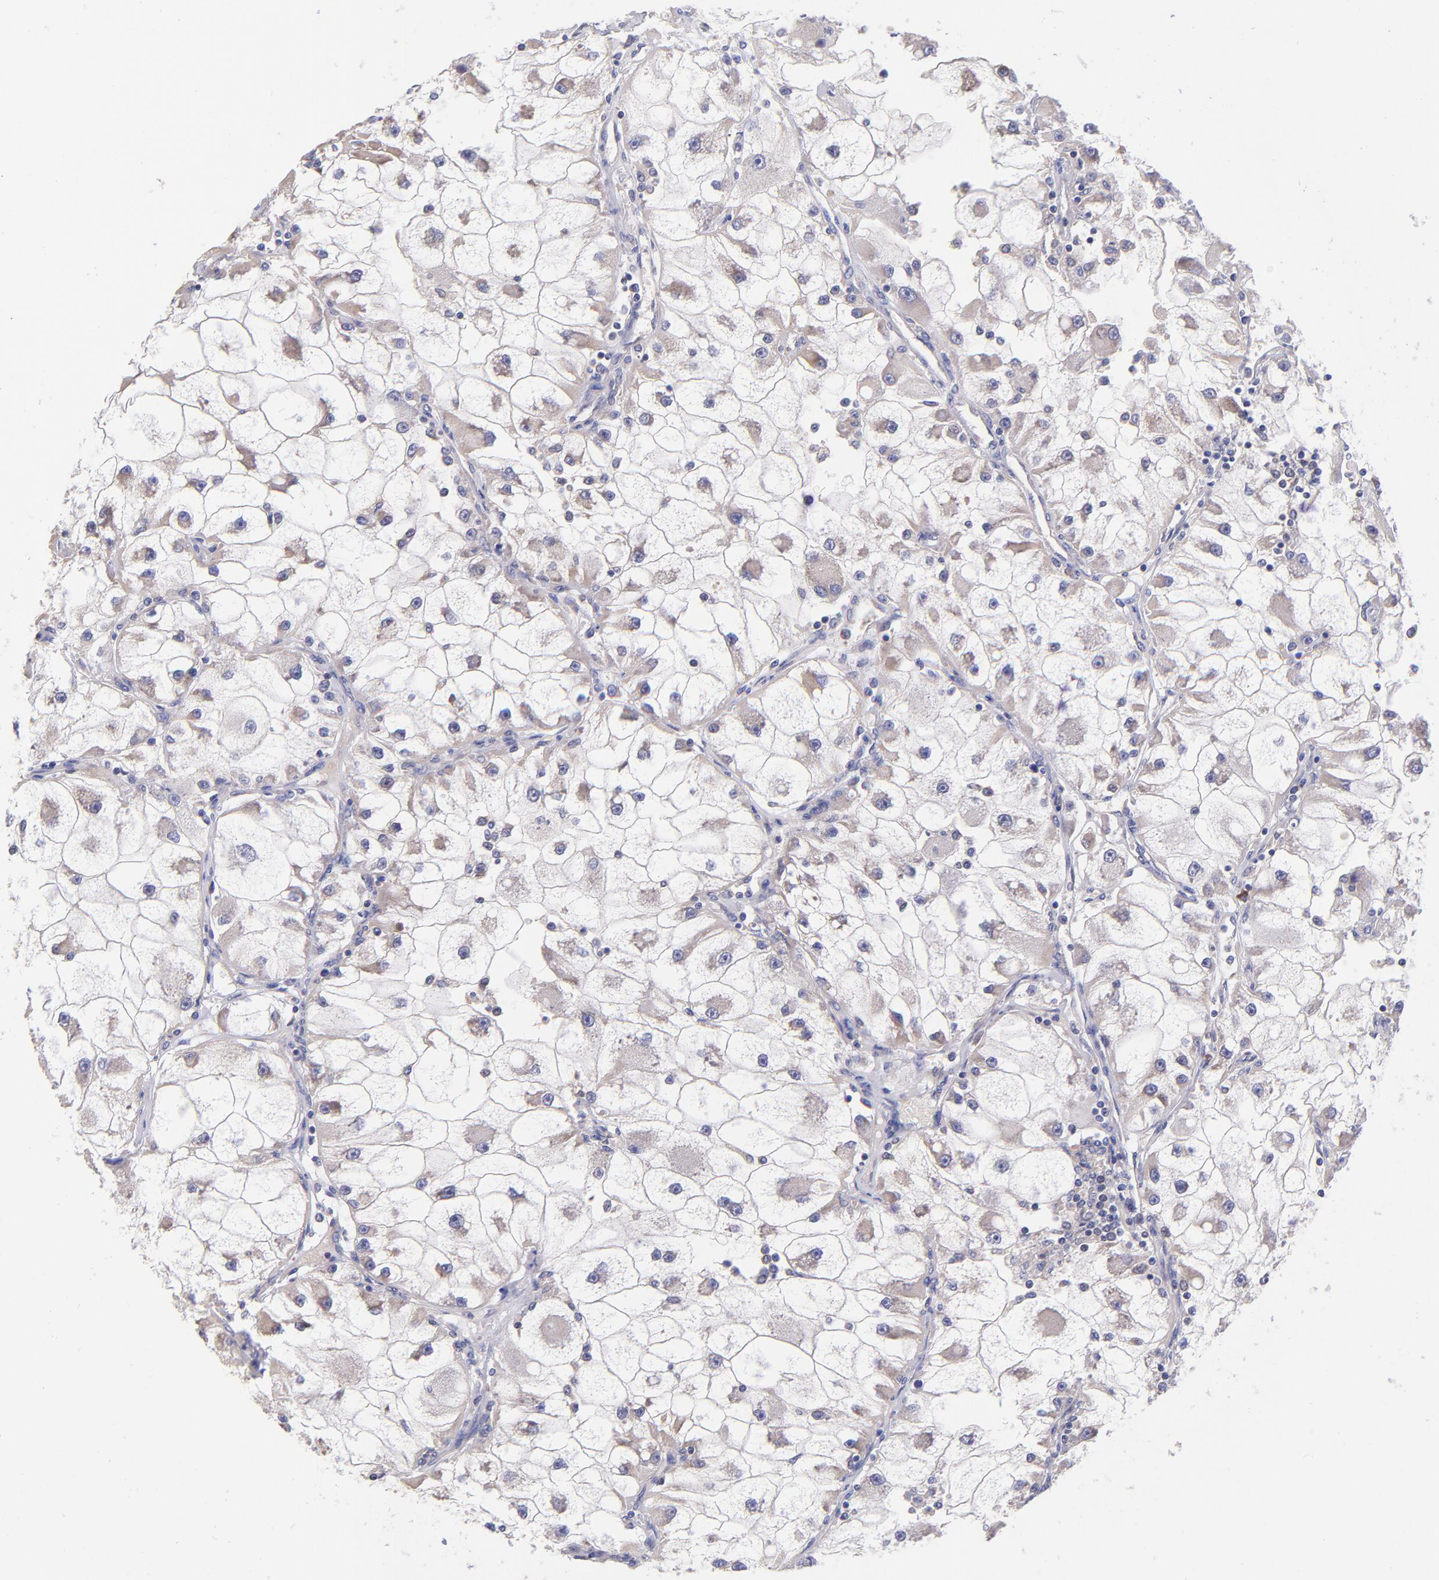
{"staining": {"intensity": "negative", "quantity": "none", "location": "none"}, "tissue": "renal cancer", "cell_type": "Tumor cells", "image_type": "cancer", "snomed": [{"axis": "morphology", "description": "Adenocarcinoma, NOS"}, {"axis": "topography", "description": "Kidney"}], "caption": "Immunohistochemical staining of adenocarcinoma (renal) reveals no significant staining in tumor cells.", "gene": "PREX1", "patient": {"sex": "female", "age": 73}}